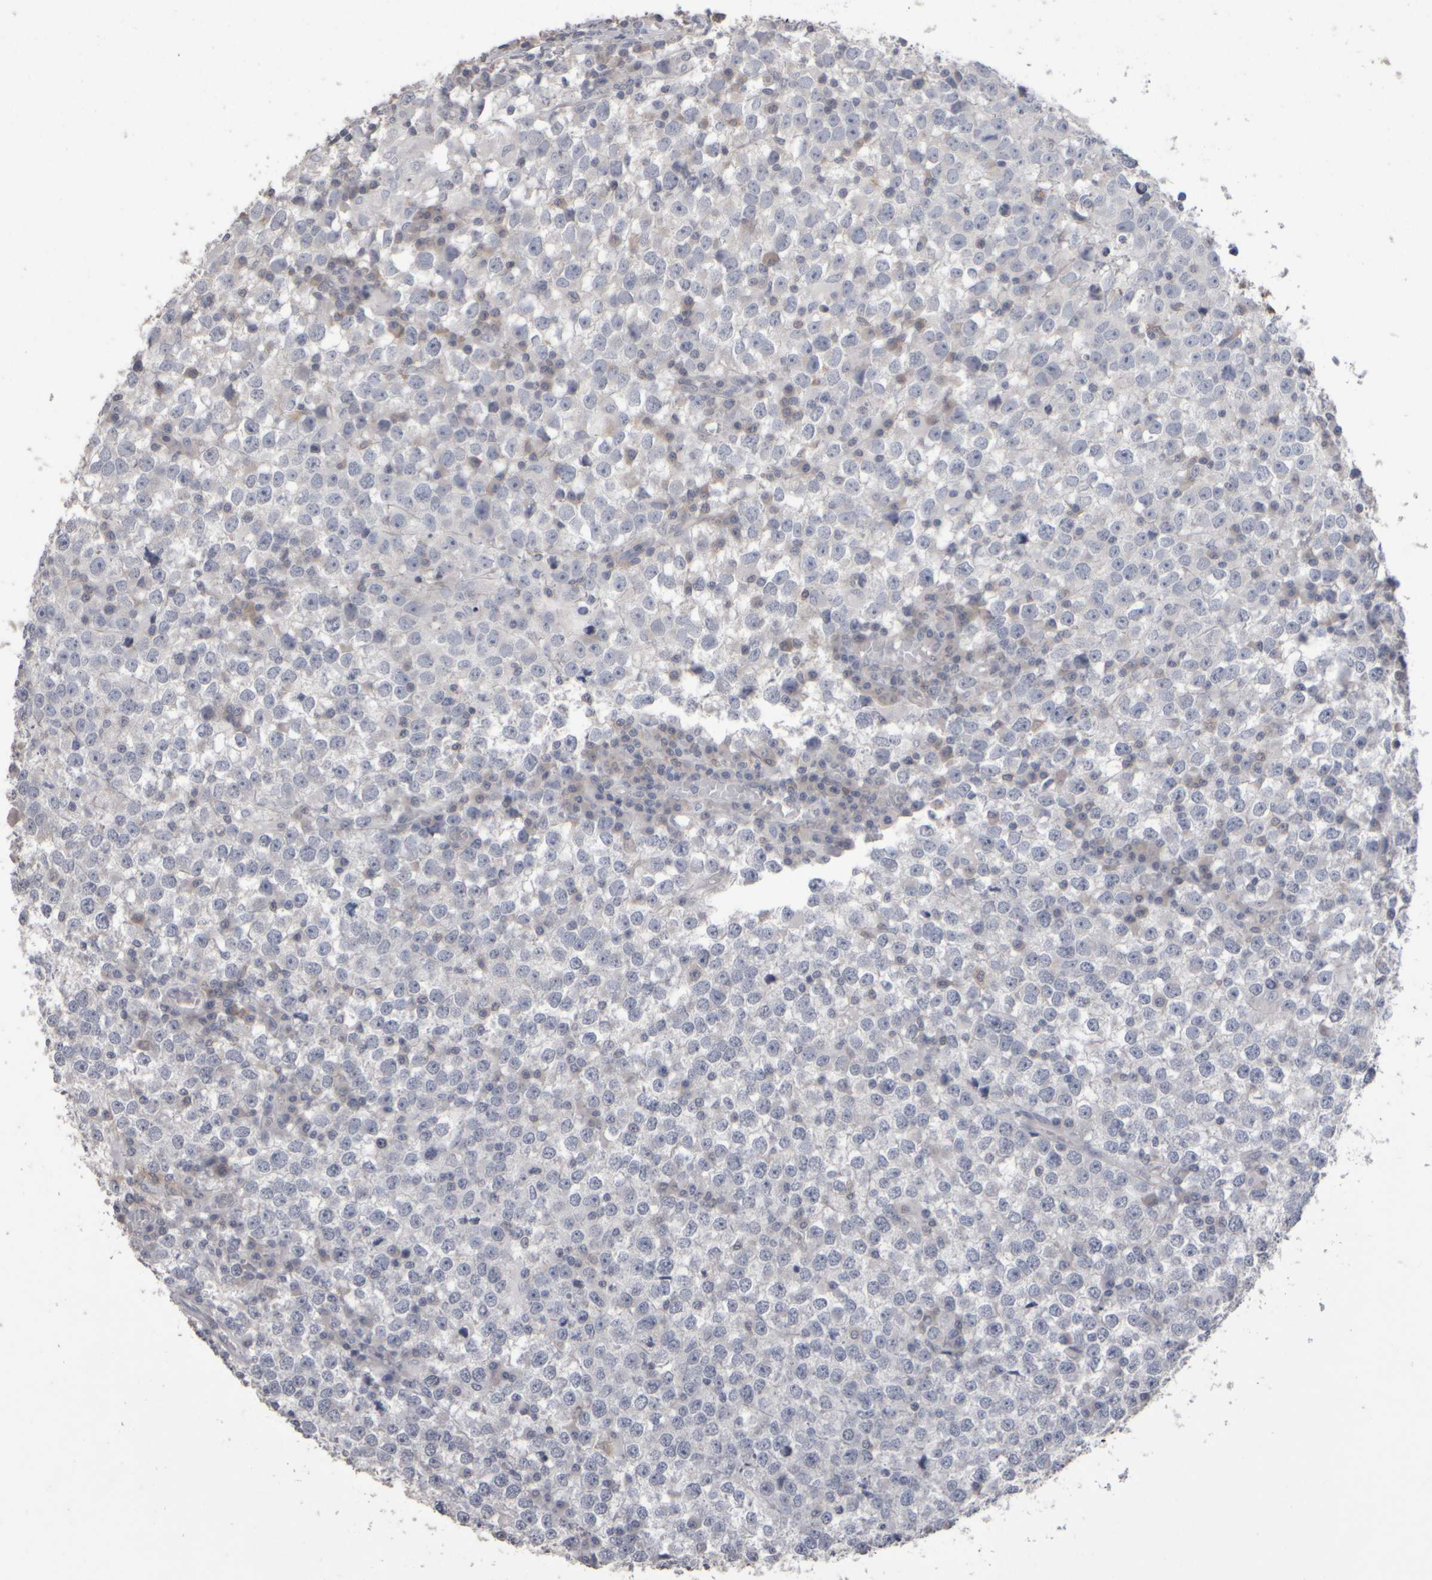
{"staining": {"intensity": "negative", "quantity": "none", "location": "none"}, "tissue": "testis cancer", "cell_type": "Tumor cells", "image_type": "cancer", "snomed": [{"axis": "morphology", "description": "Seminoma, NOS"}, {"axis": "topography", "description": "Testis"}], "caption": "DAB immunohistochemical staining of seminoma (testis) displays no significant positivity in tumor cells.", "gene": "EPHX2", "patient": {"sex": "male", "age": 65}}